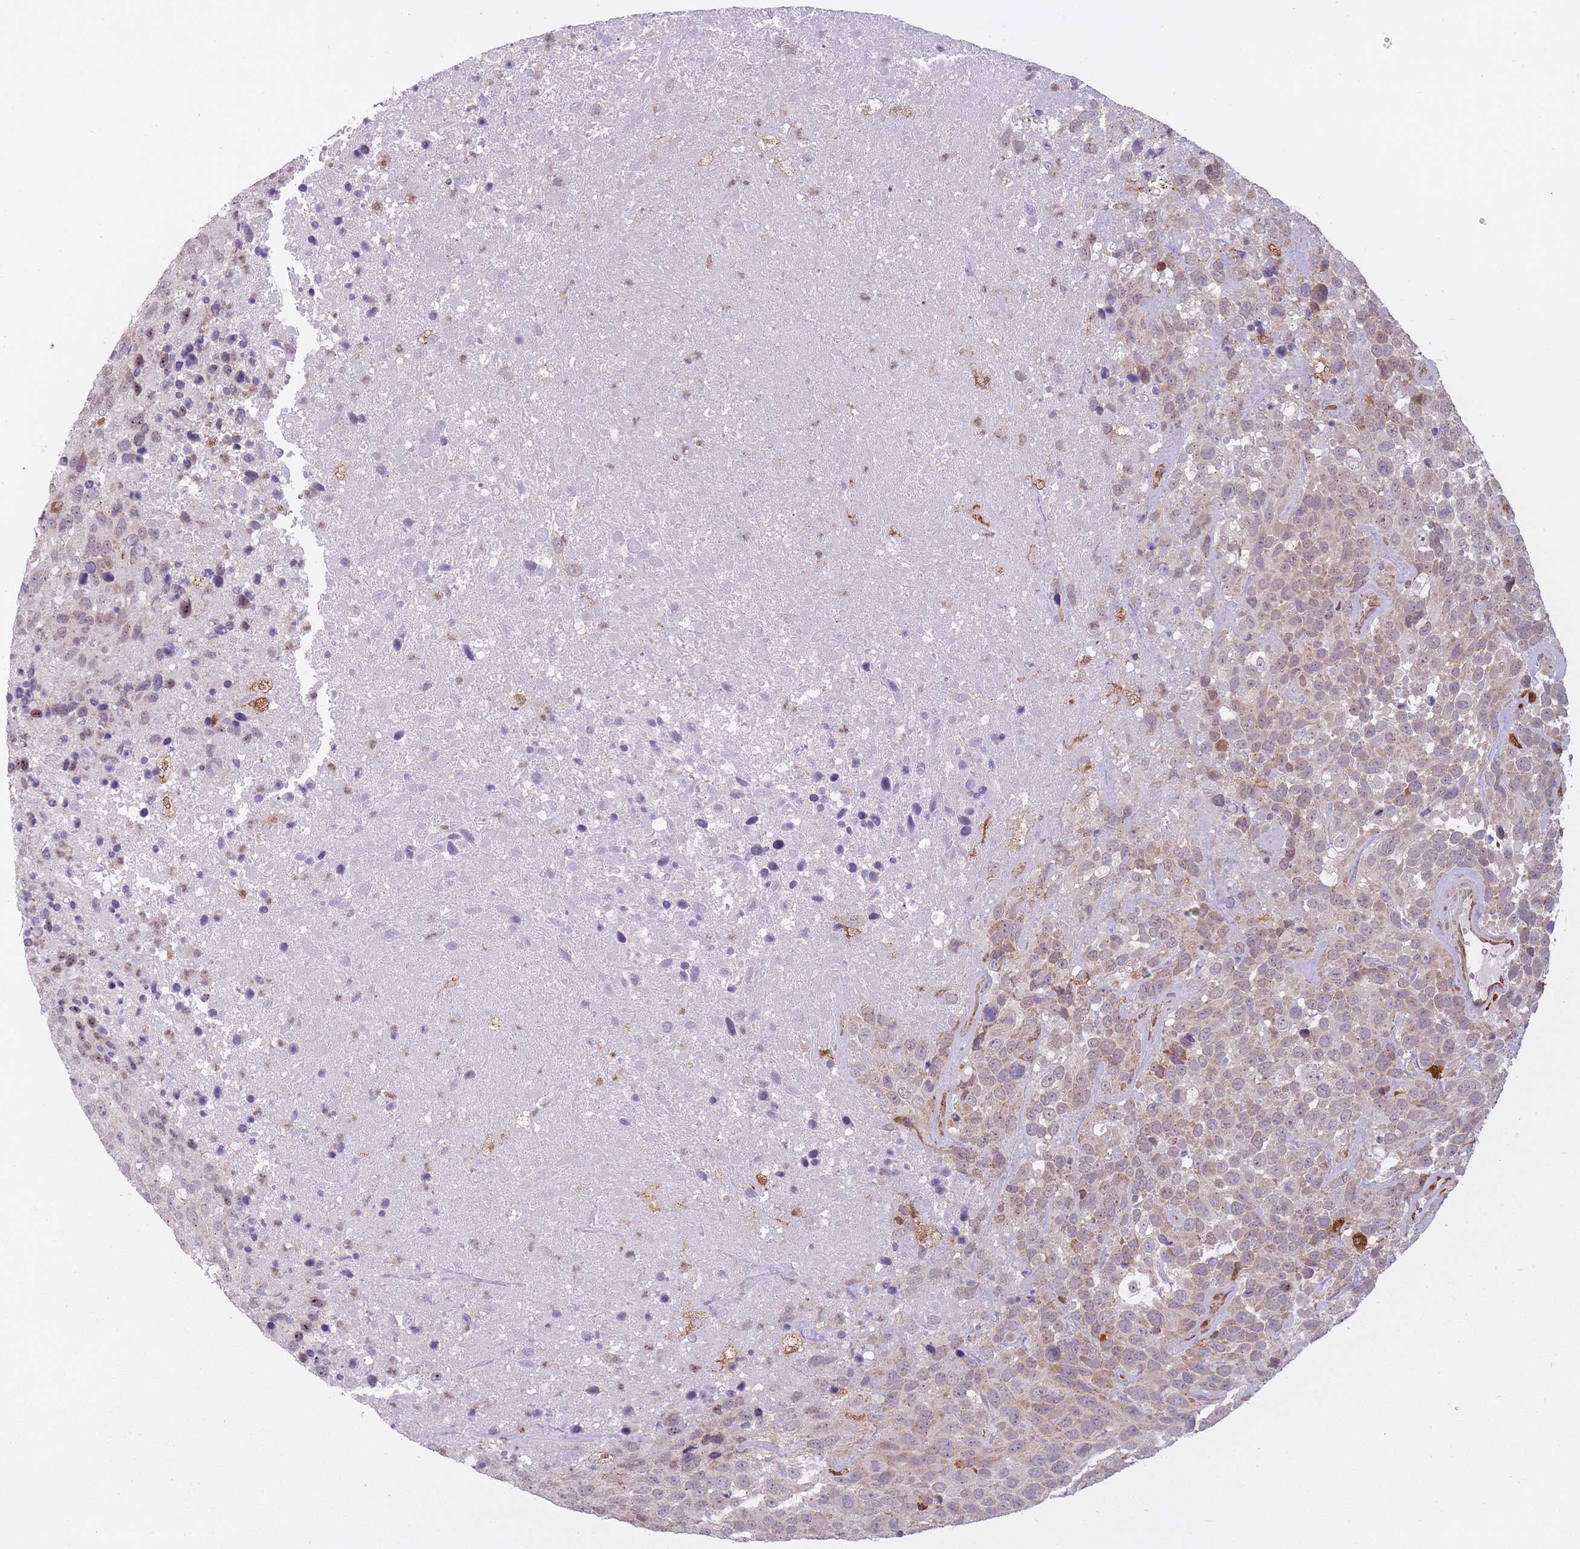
{"staining": {"intensity": "weak", "quantity": "25%-75%", "location": "cytoplasmic/membranous"}, "tissue": "urothelial cancer", "cell_type": "Tumor cells", "image_type": "cancer", "snomed": [{"axis": "morphology", "description": "Urothelial carcinoma, High grade"}, {"axis": "topography", "description": "Urinary bladder"}], "caption": "Immunohistochemistry (IHC) image of neoplastic tissue: urothelial cancer stained using immunohistochemistry shows low levels of weak protein expression localized specifically in the cytoplasmic/membranous of tumor cells, appearing as a cytoplasmic/membranous brown color.", "gene": "LGALS9", "patient": {"sex": "female", "age": 70}}